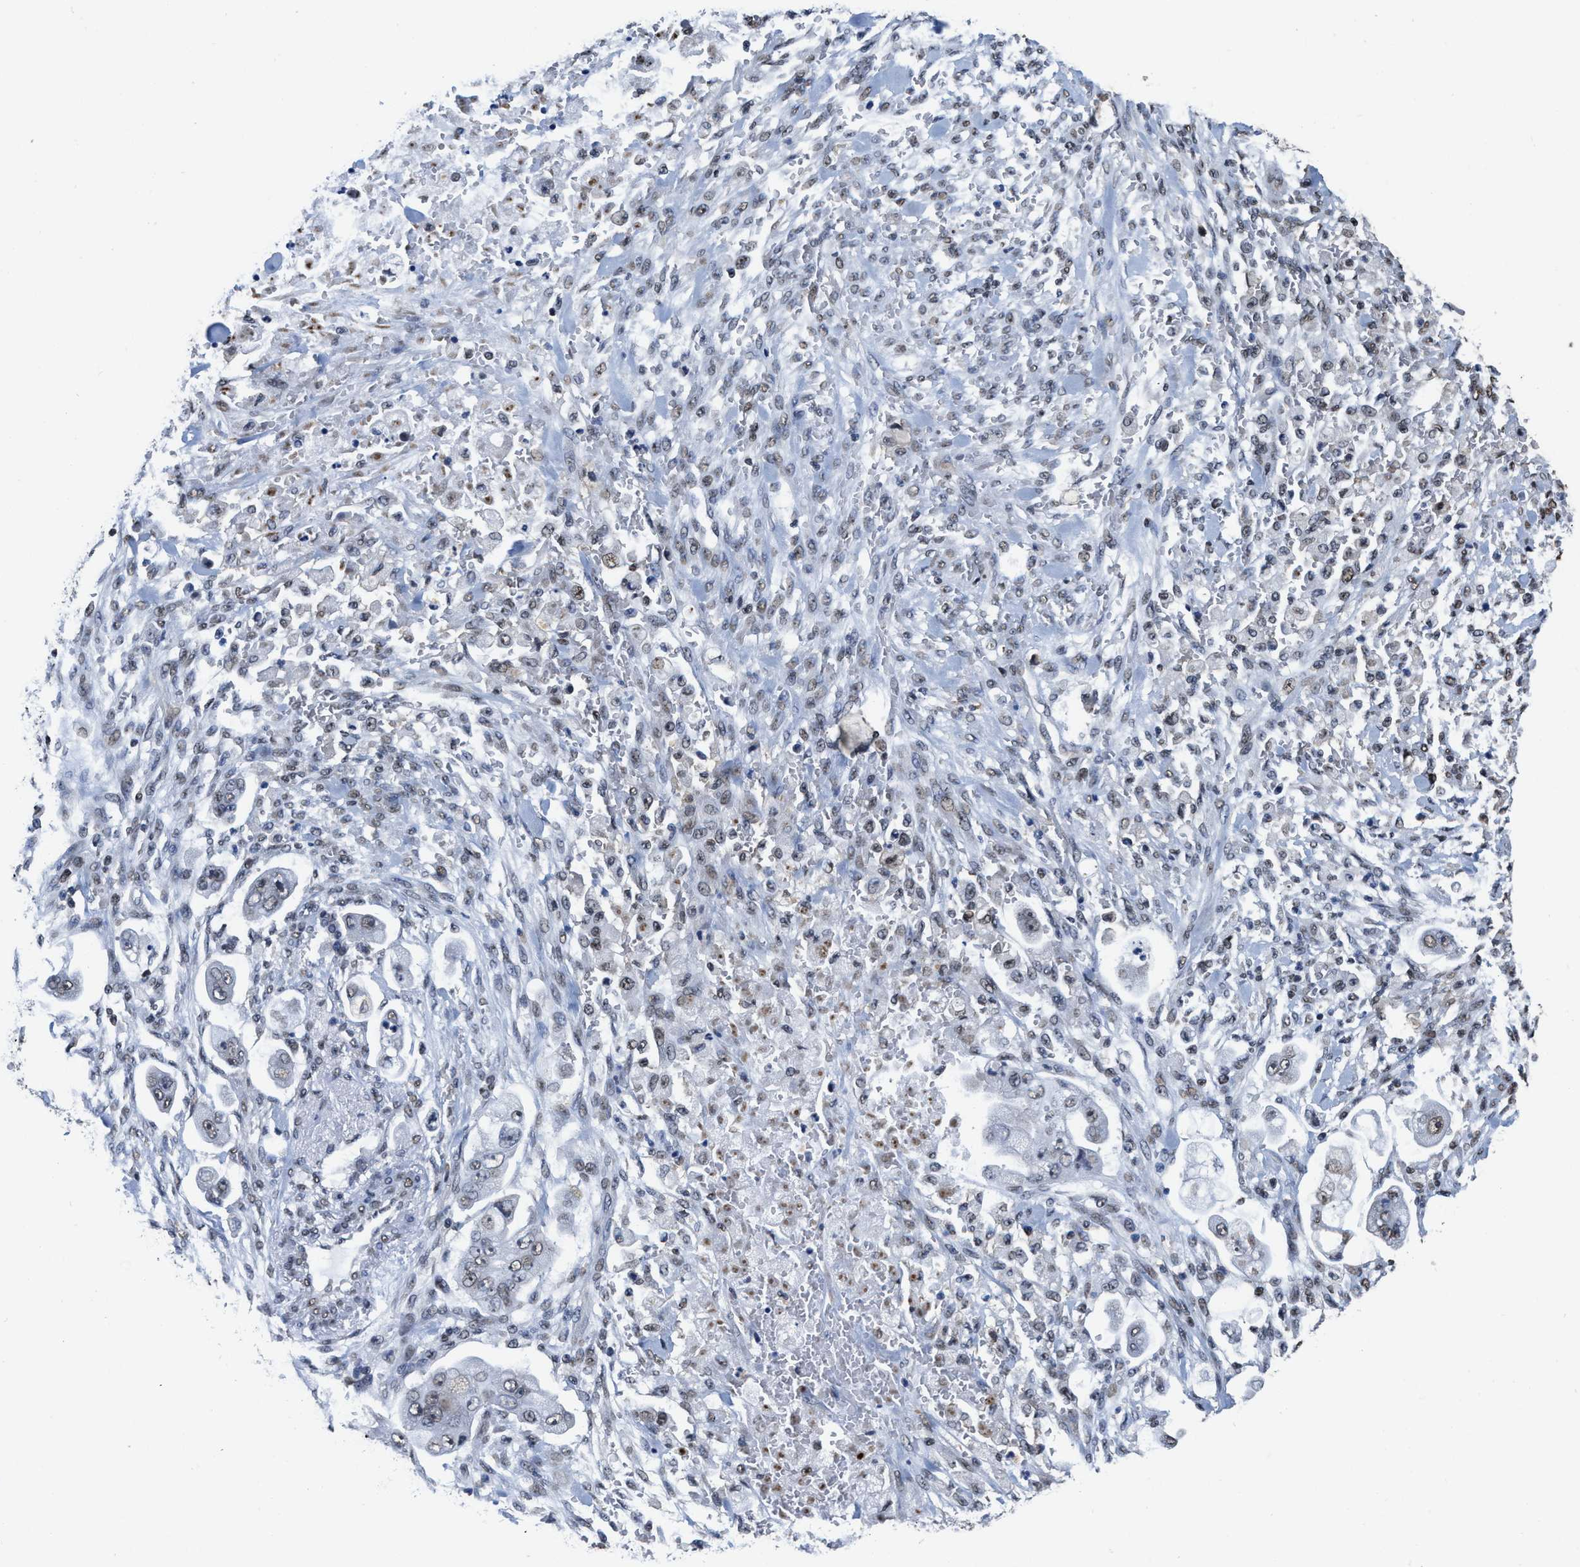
{"staining": {"intensity": "weak", "quantity": "<25%", "location": "nuclear"}, "tissue": "stomach cancer", "cell_type": "Tumor cells", "image_type": "cancer", "snomed": [{"axis": "morphology", "description": "Adenocarcinoma, NOS"}, {"axis": "topography", "description": "Stomach"}], "caption": "Stomach cancer stained for a protein using IHC reveals no staining tumor cells.", "gene": "SUPT16H", "patient": {"sex": "male", "age": 62}}